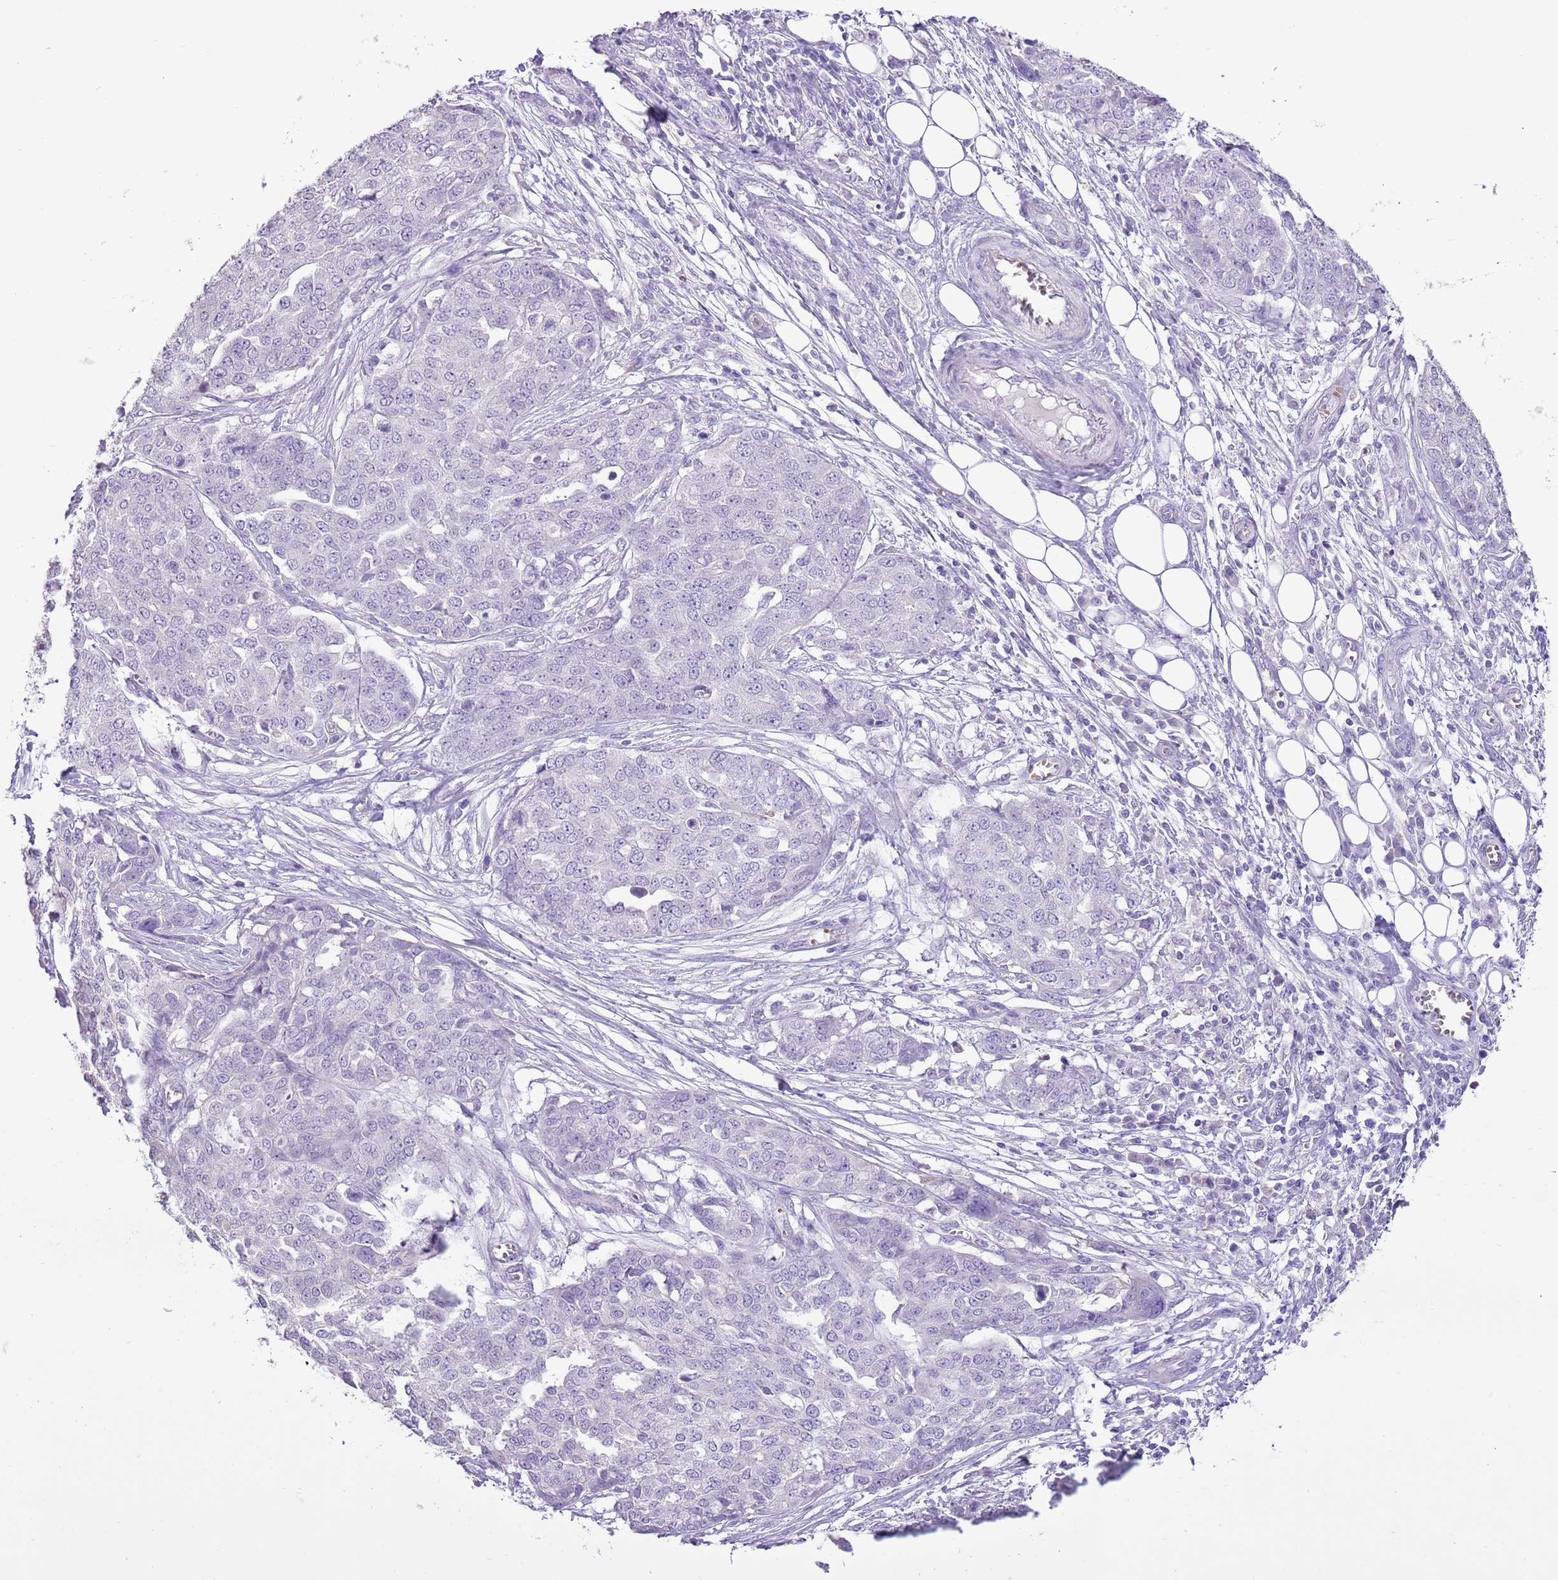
{"staining": {"intensity": "negative", "quantity": "none", "location": "none"}, "tissue": "ovarian cancer", "cell_type": "Tumor cells", "image_type": "cancer", "snomed": [{"axis": "morphology", "description": "Cystadenocarcinoma, serous, NOS"}, {"axis": "topography", "description": "Soft tissue"}, {"axis": "topography", "description": "Ovary"}], "caption": "Image shows no protein expression in tumor cells of ovarian cancer tissue.", "gene": "XPO7", "patient": {"sex": "female", "age": 57}}